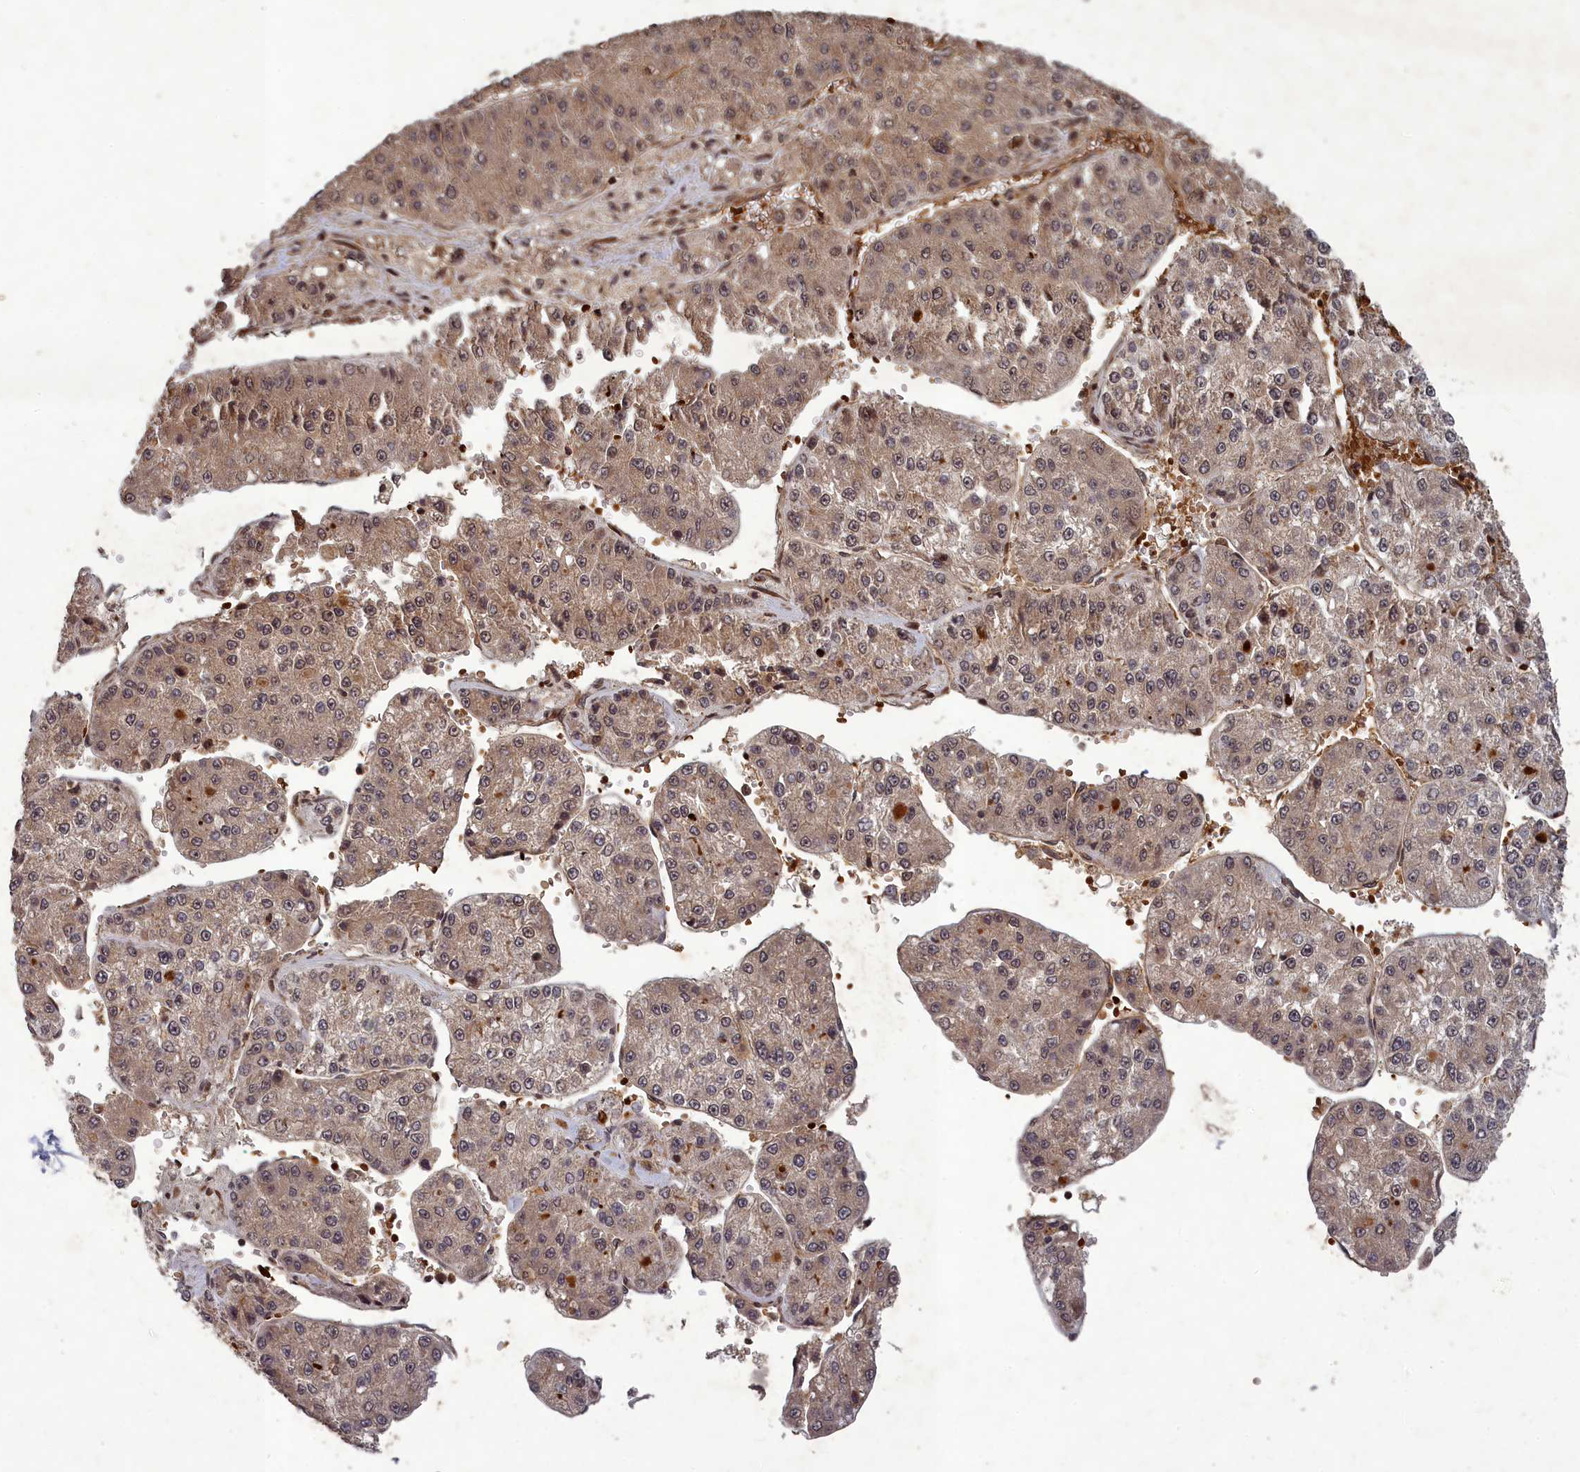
{"staining": {"intensity": "weak", "quantity": ">75%", "location": "cytoplasmic/membranous,nuclear"}, "tissue": "liver cancer", "cell_type": "Tumor cells", "image_type": "cancer", "snomed": [{"axis": "morphology", "description": "Carcinoma, Hepatocellular, NOS"}, {"axis": "topography", "description": "Liver"}], "caption": "Protein expression analysis of hepatocellular carcinoma (liver) displays weak cytoplasmic/membranous and nuclear expression in about >75% of tumor cells. (Stains: DAB in brown, nuclei in blue, Microscopy: brightfield microscopy at high magnification).", "gene": "SRMS", "patient": {"sex": "female", "age": 73}}